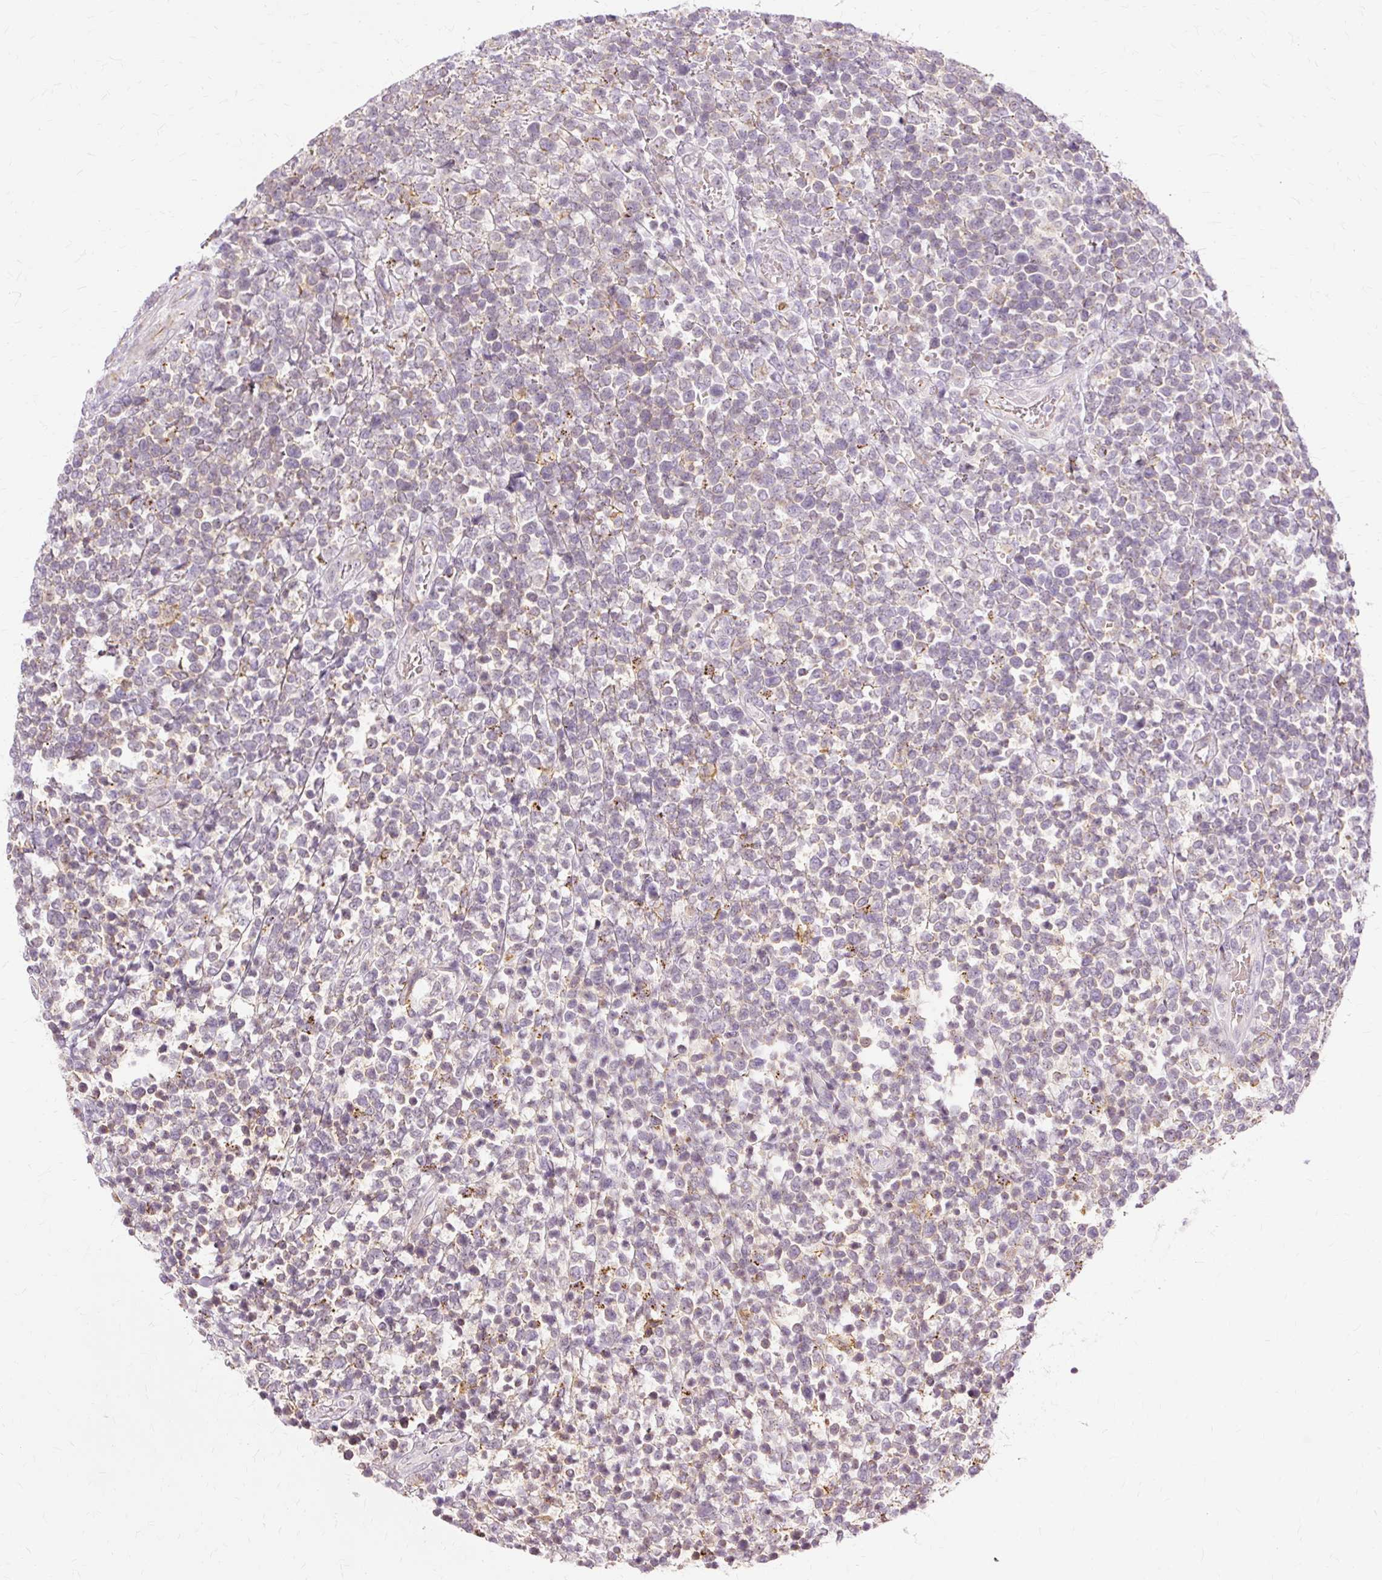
{"staining": {"intensity": "weak", "quantity": "<25%", "location": "nuclear"}, "tissue": "lymphoma", "cell_type": "Tumor cells", "image_type": "cancer", "snomed": [{"axis": "morphology", "description": "Malignant lymphoma, non-Hodgkin's type, High grade"}, {"axis": "topography", "description": "Soft tissue"}], "caption": "Immunohistochemistry of high-grade malignant lymphoma, non-Hodgkin's type reveals no staining in tumor cells.", "gene": "MMACHC", "patient": {"sex": "female", "age": 56}}